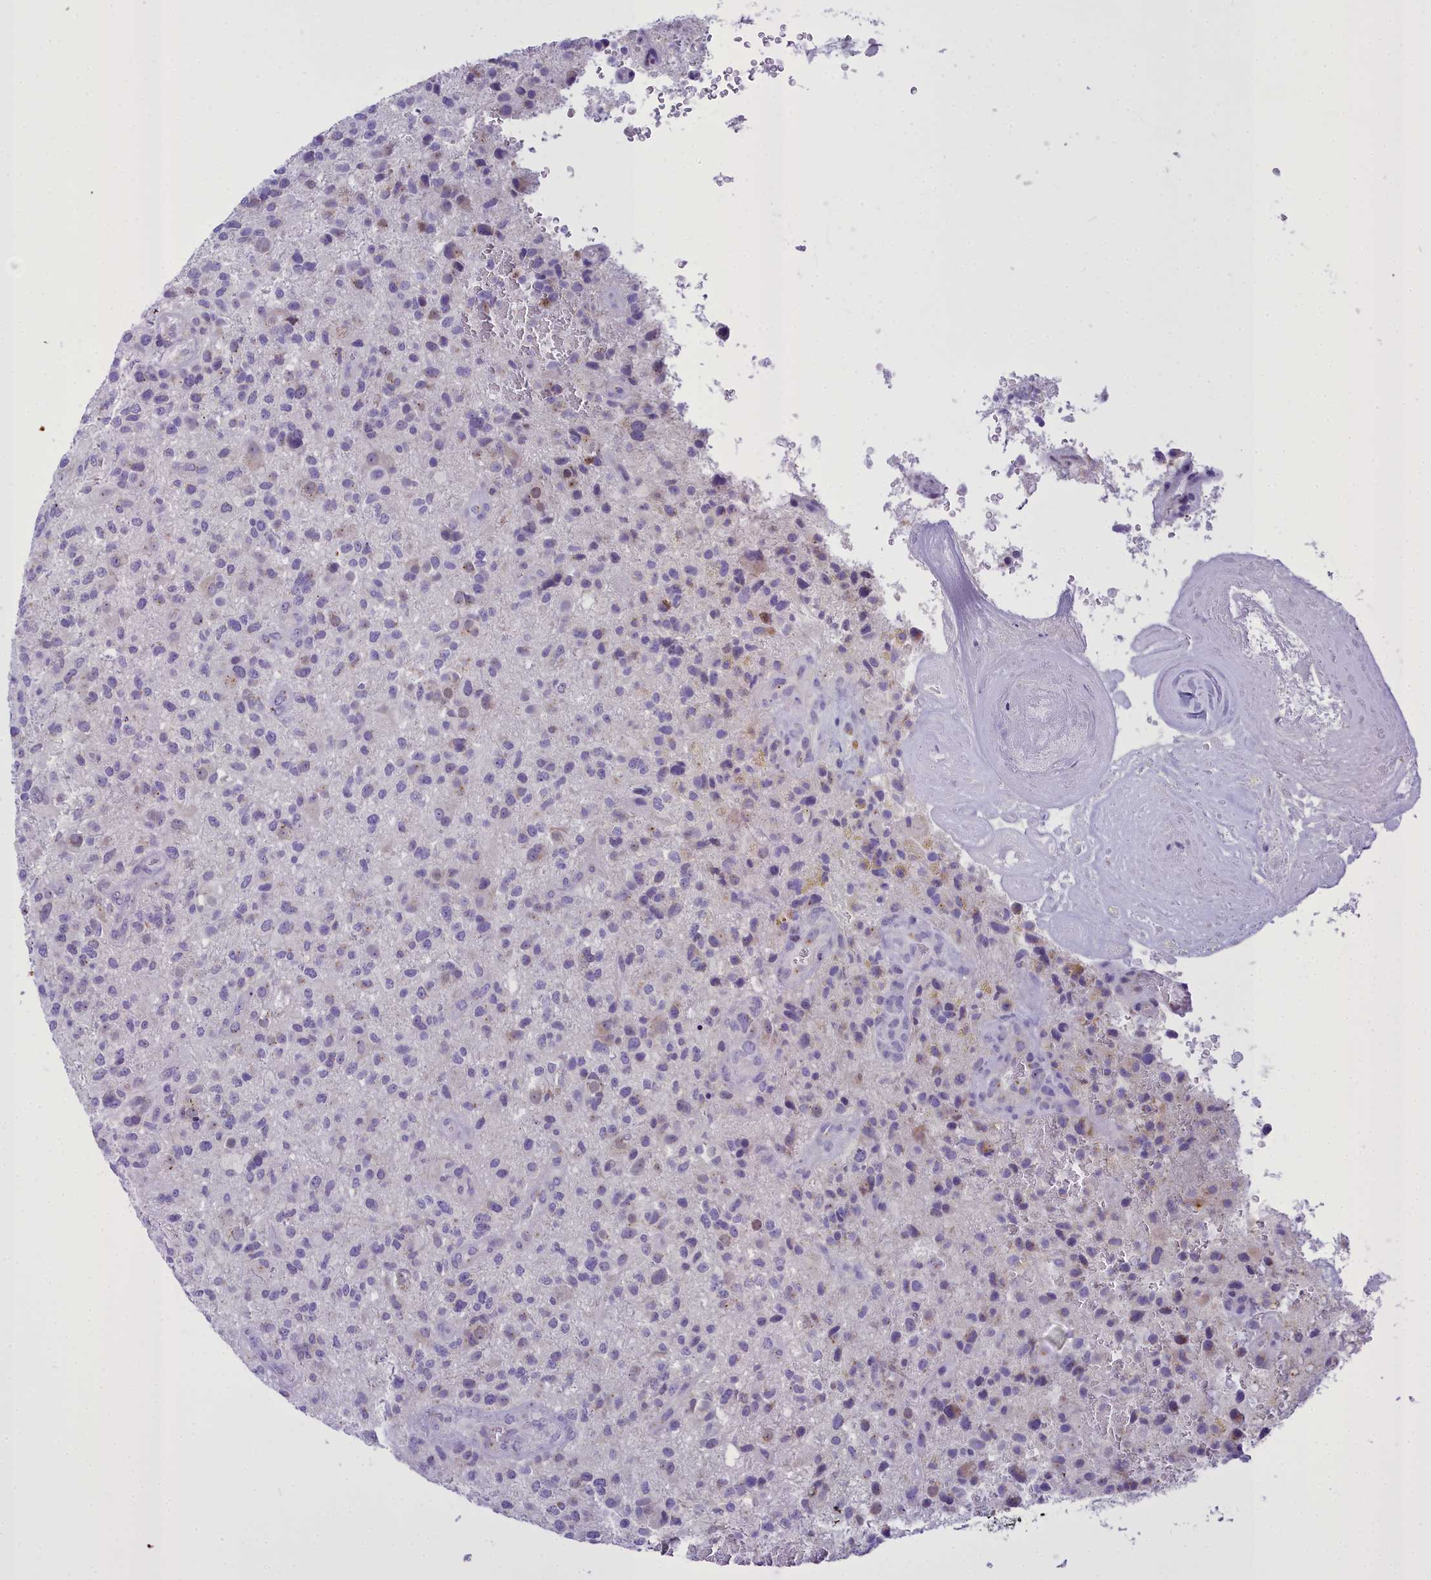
{"staining": {"intensity": "negative", "quantity": "none", "location": "none"}, "tissue": "glioma", "cell_type": "Tumor cells", "image_type": "cancer", "snomed": [{"axis": "morphology", "description": "Glioma, malignant, High grade"}, {"axis": "topography", "description": "Brain"}], "caption": "IHC histopathology image of human glioma stained for a protein (brown), which reveals no positivity in tumor cells. (DAB (3,3'-diaminobenzidine) IHC, high magnification).", "gene": "B9D2", "patient": {"sex": "male", "age": 47}}